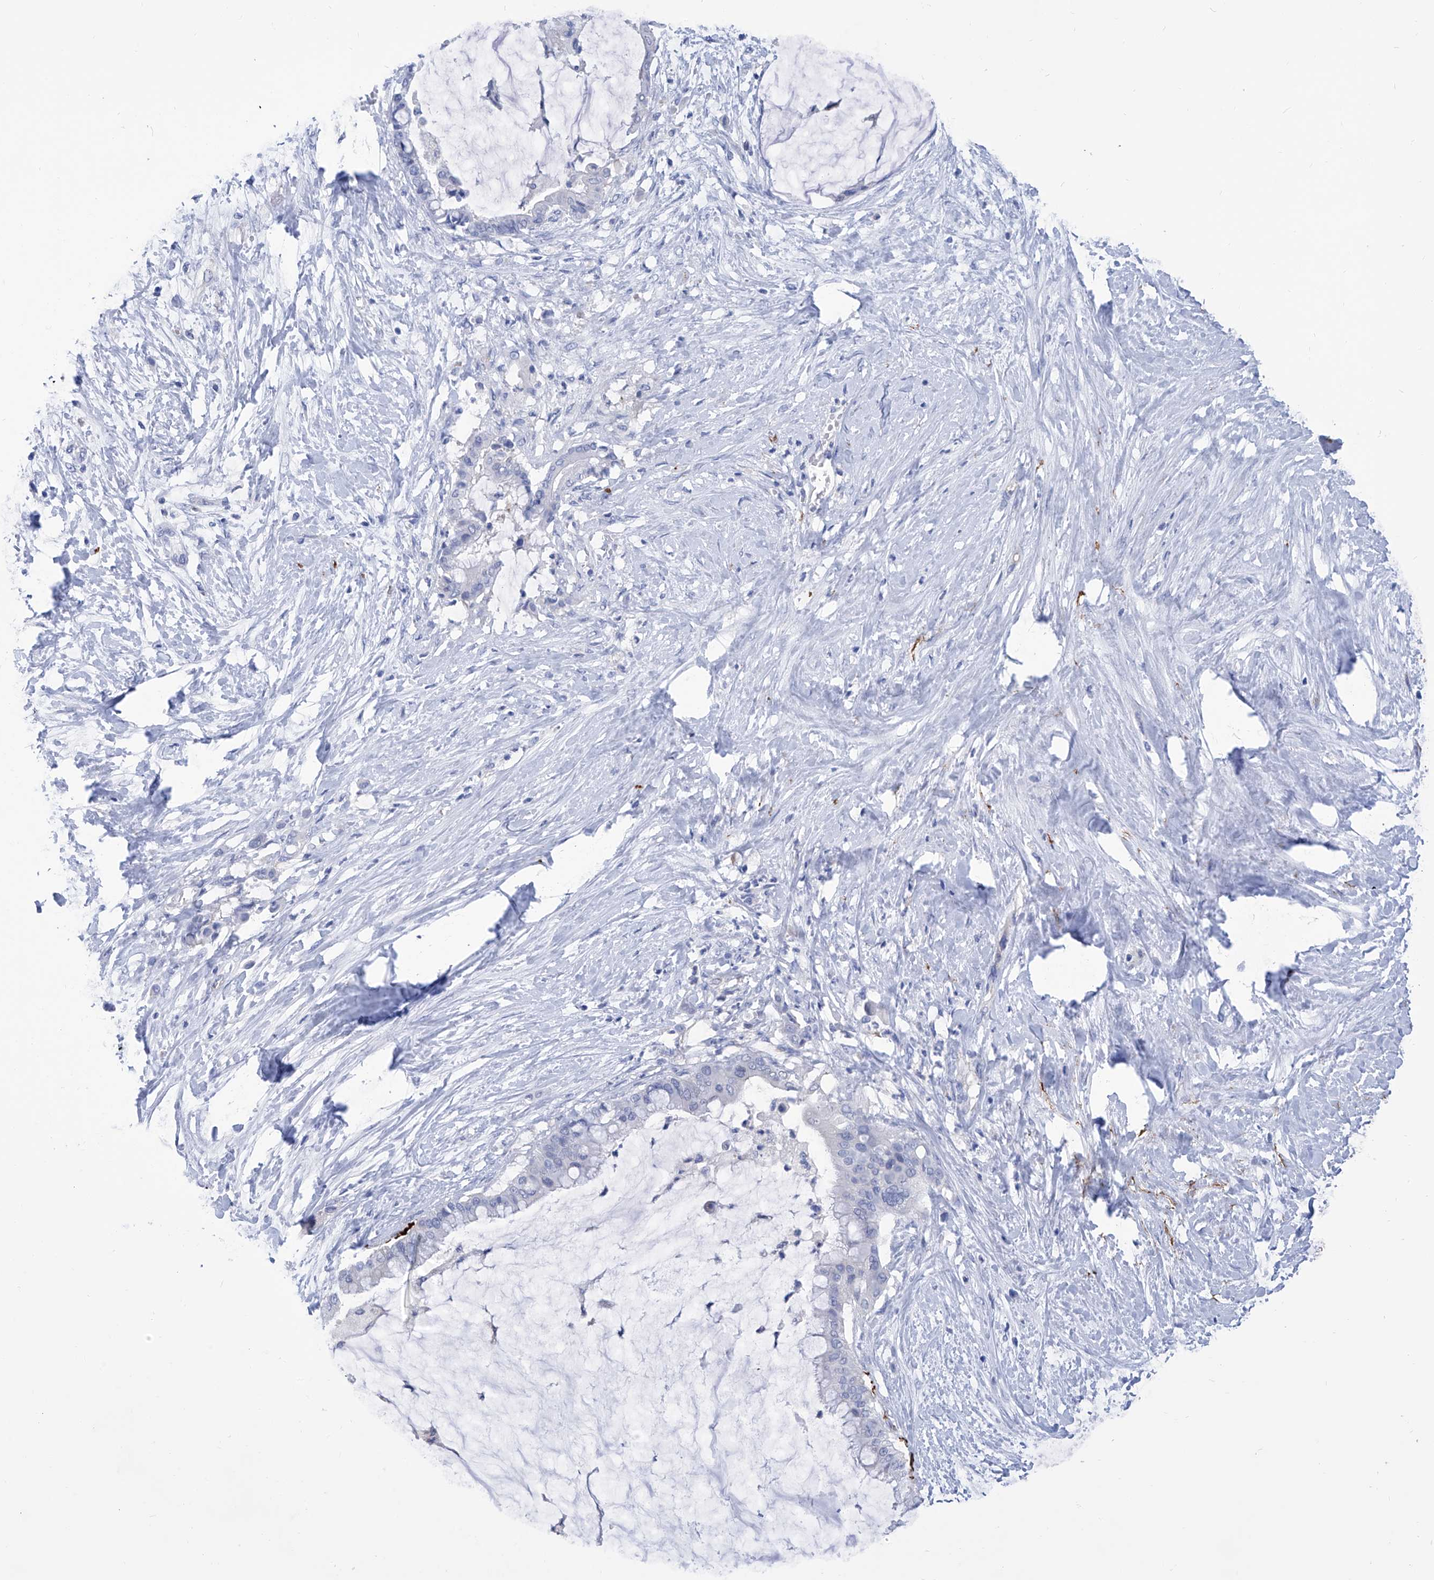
{"staining": {"intensity": "negative", "quantity": "none", "location": "none"}, "tissue": "pancreatic cancer", "cell_type": "Tumor cells", "image_type": "cancer", "snomed": [{"axis": "morphology", "description": "Adenocarcinoma, NOS"}, {"axis": "topography", "description": "Pancreas"}], "caption": "Immunohistochemistry (IHC) of human pancreatic adenocarcinoma shows no expression in tumor cells.", "gene": "SMS", "patient": {"sex": "male", "age": 41}}